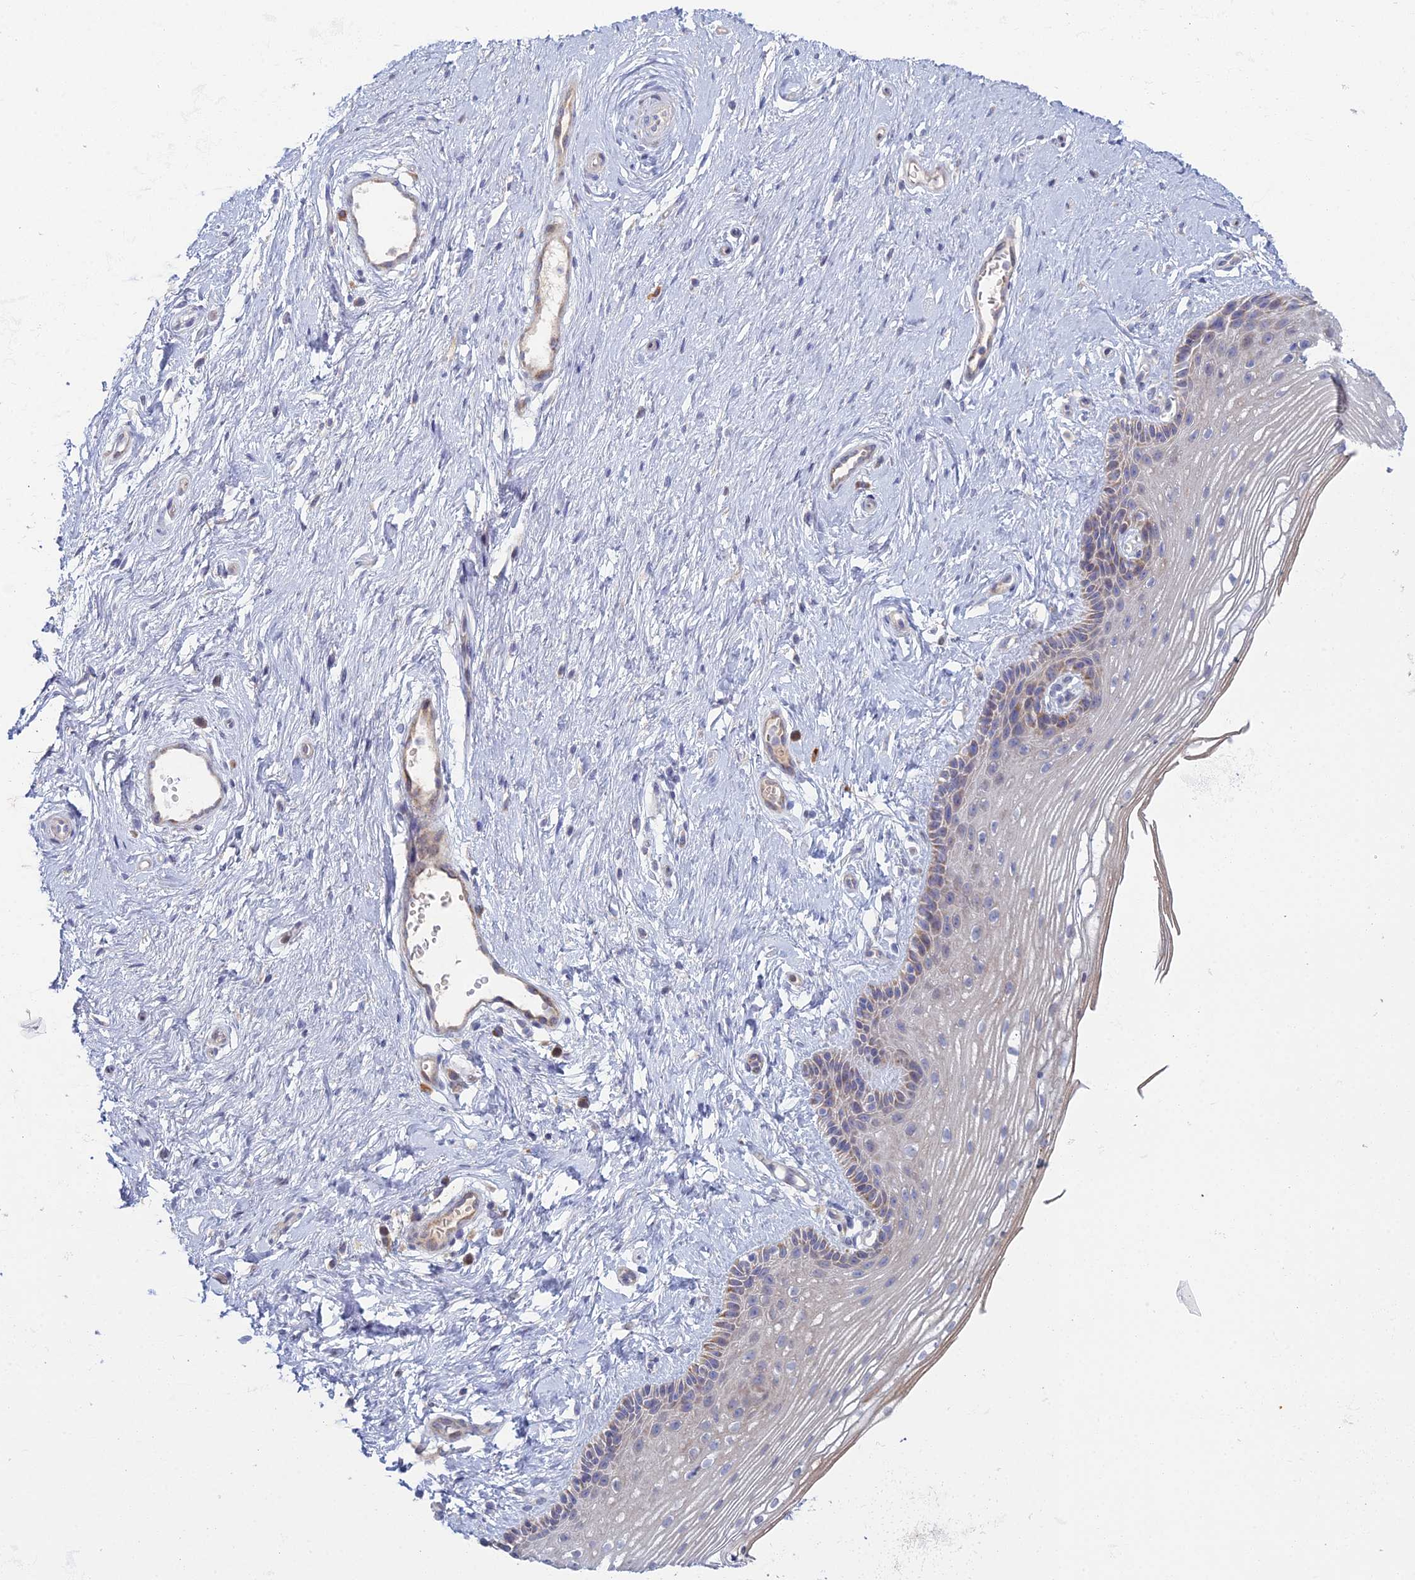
{"staining": {"intensity": "weak", "quantity": "25%-75%", "location": "cytoplasmic/membranous"}, "tissue": "vagina", "cell_type": "Squamous epithelial cells", "image_type": "normal", "snomed": [{"axis": "morphology", "description": "Normal tissue, NOS"}, {"axis": "topography", "description": "Vagina"}], "caption": "Squamous epithelial cells show low levels of weak cytoplasmic/membranous staining in about 25%-75% of cells in benign vagina.", "gene": "ARL16", "patient": {"sex": "female", "age": 46}}